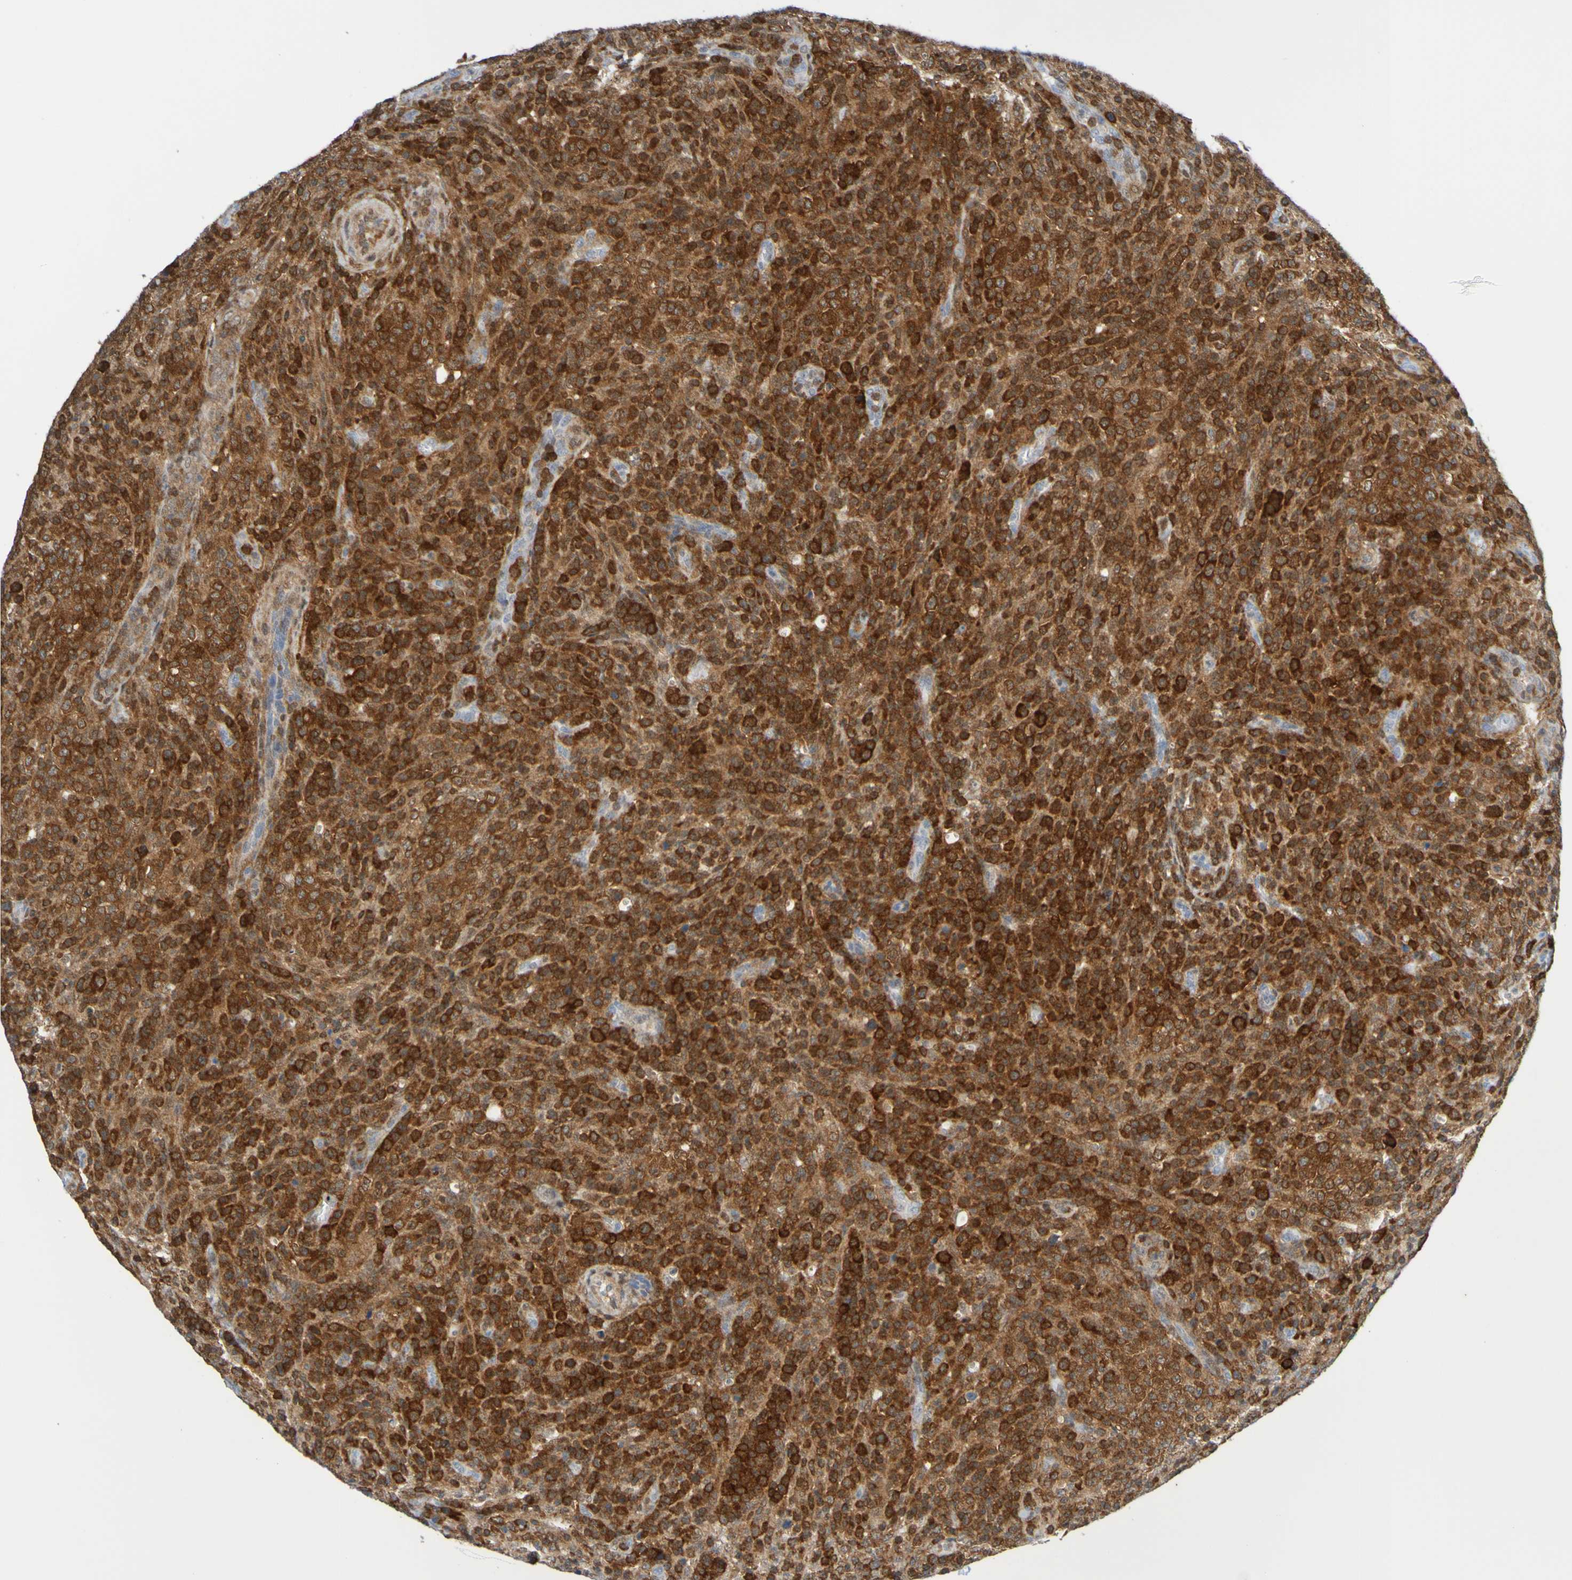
{"staining": {"intensity": "strong", "quantity": ">75%", "location": "cytoplasmic/membranous"}, "tissue": "lymphoma", "cell_type": "Tumor cells", "image_type": "cancer", "snomed": [{"axis": "morphology", "description": "Malignant lymphoma, non-Hodgkin's type, High grade"}, {"axis": "topography", "description": "Lymph node"}], "caption": "Human malignant lymphoma, non-Hodgkin's type (high-grade) stained for a protein (brown) shows strong cytoplasmic/membranous positive positivity in approximately >75% of tumor cells.", "gene": "ATIC", "patient": {"sex": "female", "age": 76}}